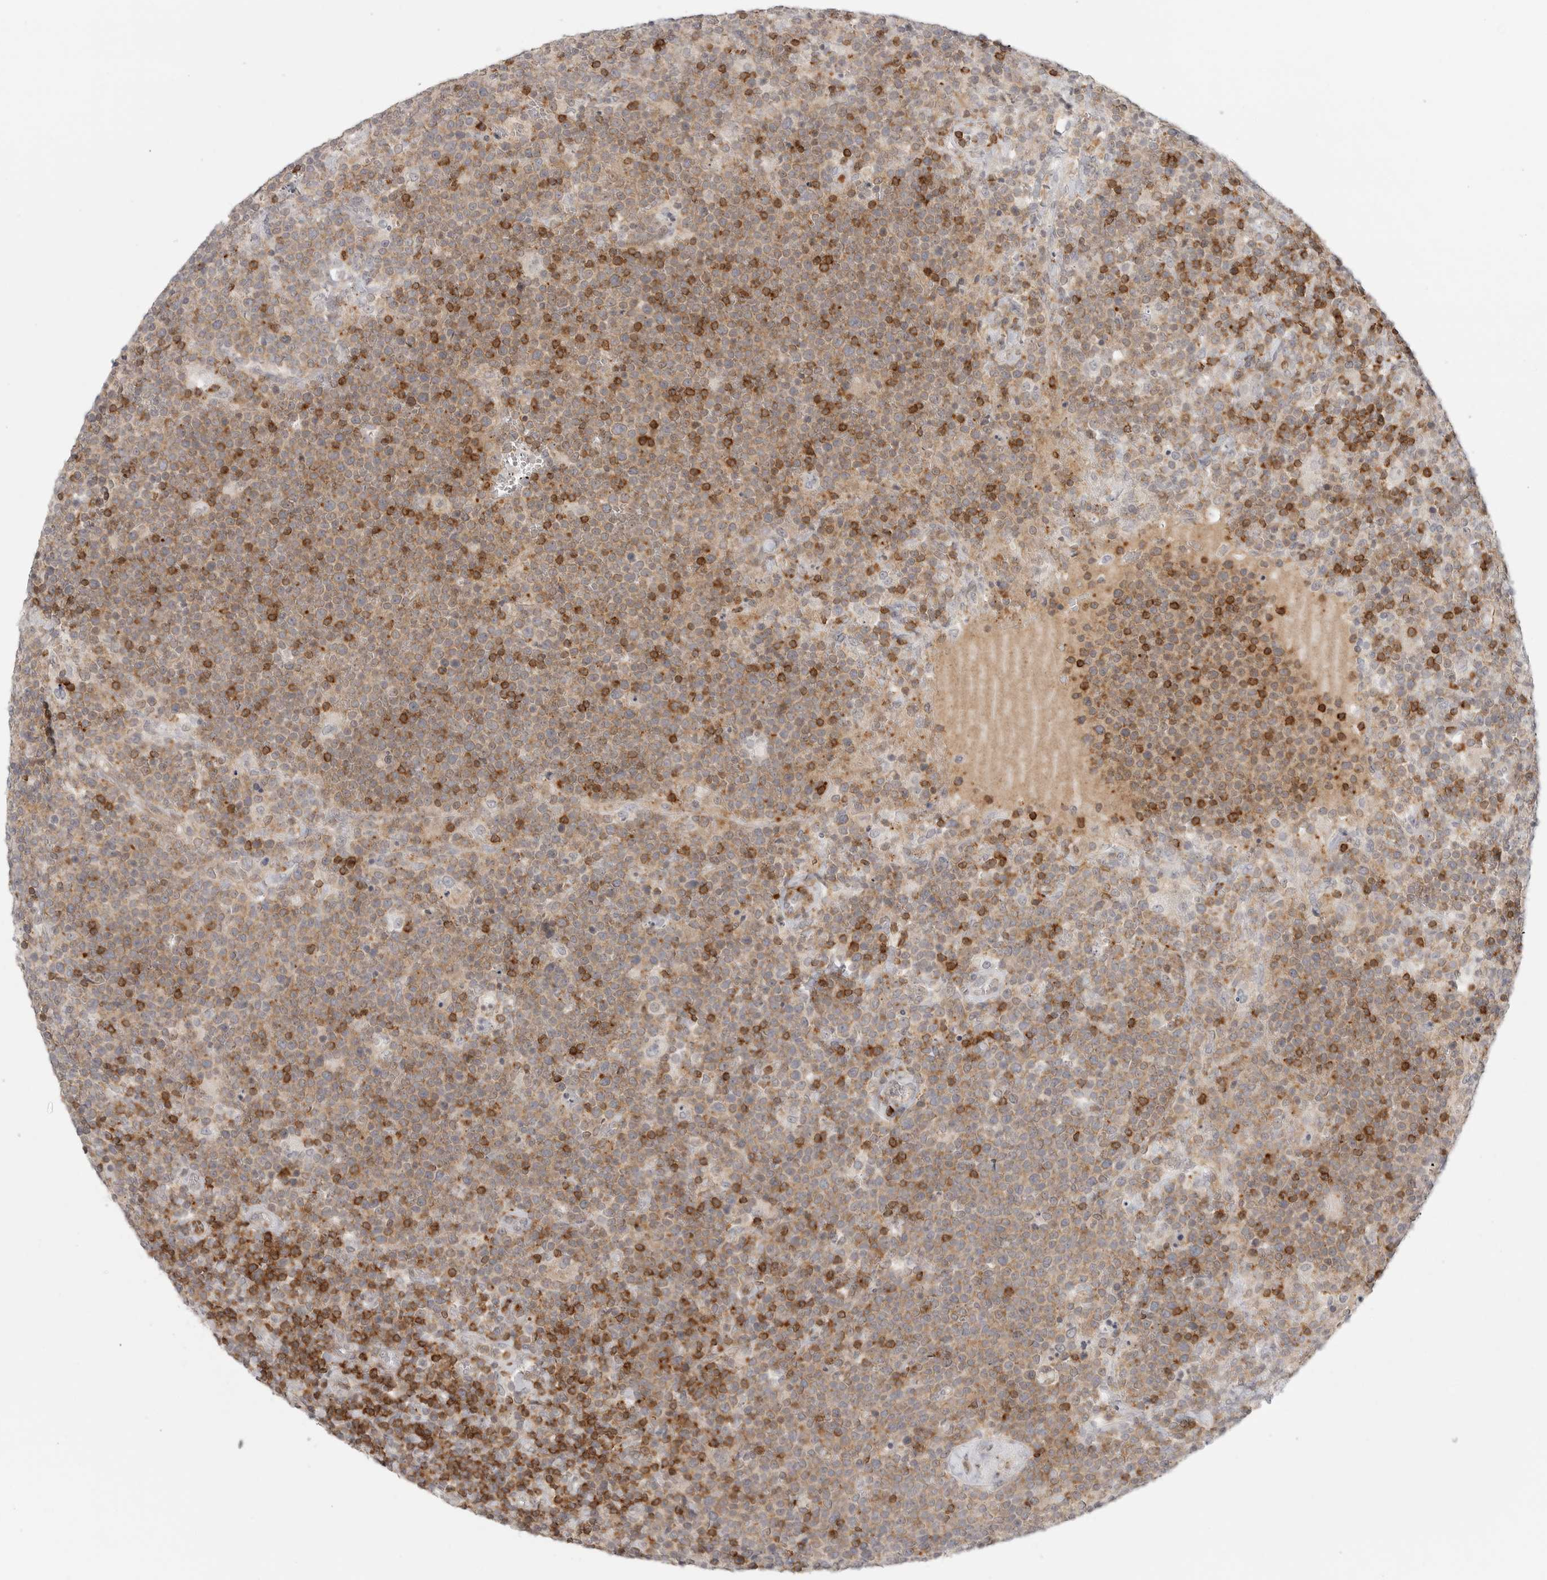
{"staining": {"intensity": "weak", "quantity": ">75%", "location": "cytoplasmic/membranous"}, "tissue": "lymphoma", "cell_type": "Tumor cells", "image_type": "cancer", "snomed": [{"axis": "morphology", "description": "Malignant lymphoma, non-Hodgkin's type, High grade"}, {"axis": "topography", "description": "Lymph node"}], "caption": "IHC micrograph of neoplastic tissue: human malignant lymphoma, non-Hodgkin's type (high-grade) stained using immunohistochemistry reveals low levels of weak protein expression localized specifically in the cytoplasmic/membranous of tumor cells, appearing as a cytoplasmic/membranous brown color.", "gene": "SH3KBP1", "patient": {"sex": "male", "age": 61}}